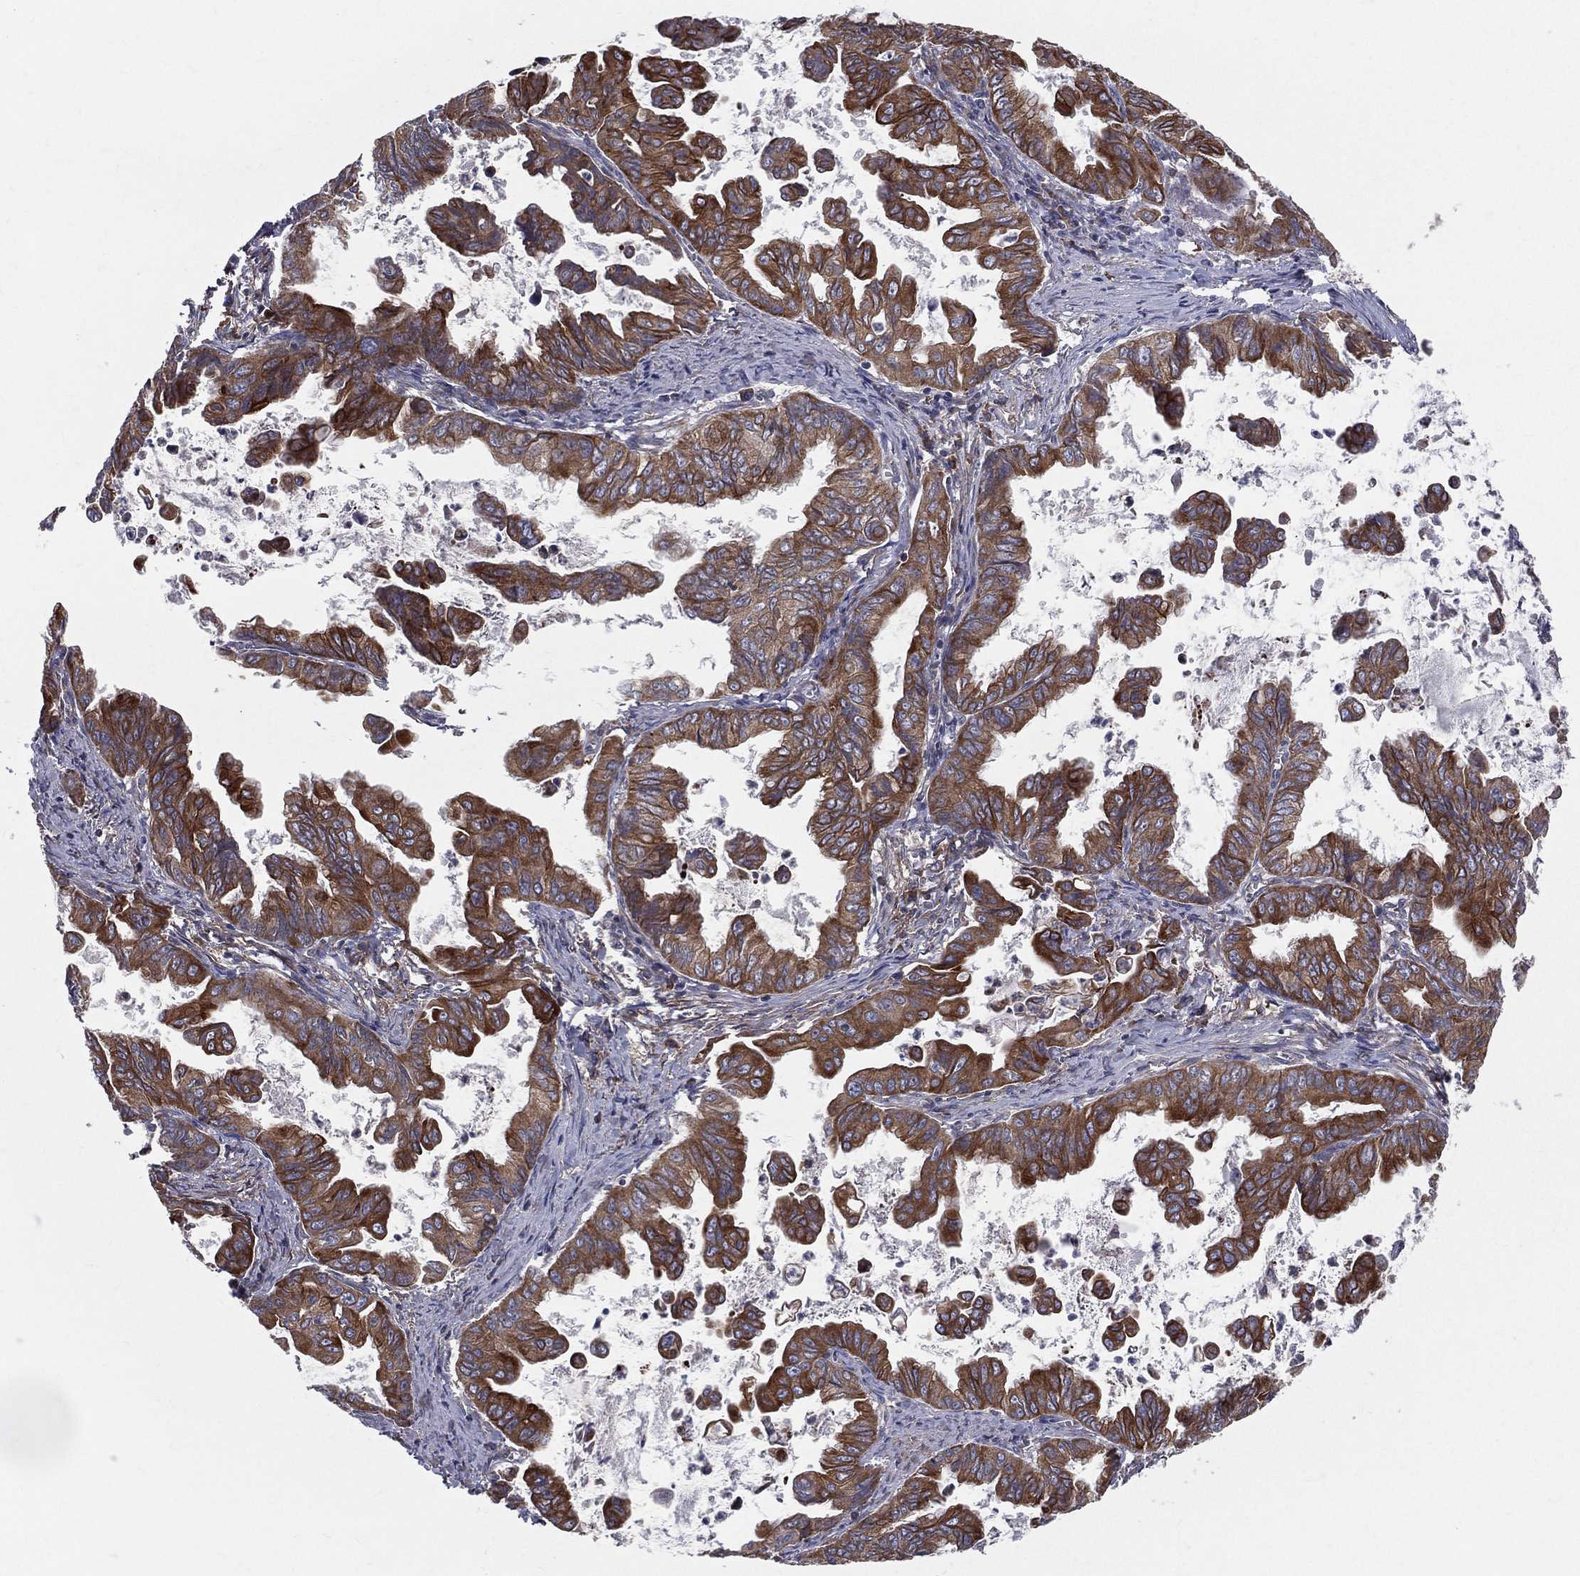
{"staining": {"intensity": "strong", "quantity": ">75%", "location": "cytoplasmic/membranous"}, "tissue": "stomach cancer", "cell_type": "Tumor cells", "image_type": "cancer", "snomed": [{"axis": "morphology", "description": "Adenocarcinoma, NOS"}, {"axis": "topography", "description": "Stomach, upper"}], "caption": "Tumor cells show strong cytoplasmic/membranous staining in about >75% of cells in adenocarcinoma (stomach). The staining was performed using DAB (3,3'-diaminobenzidine), with brown indicating positive protein expression. Nuclei are stained blue with hematoxylin.", "gene": "MIX23", "patient": {"sex": "male", "age": 80}}